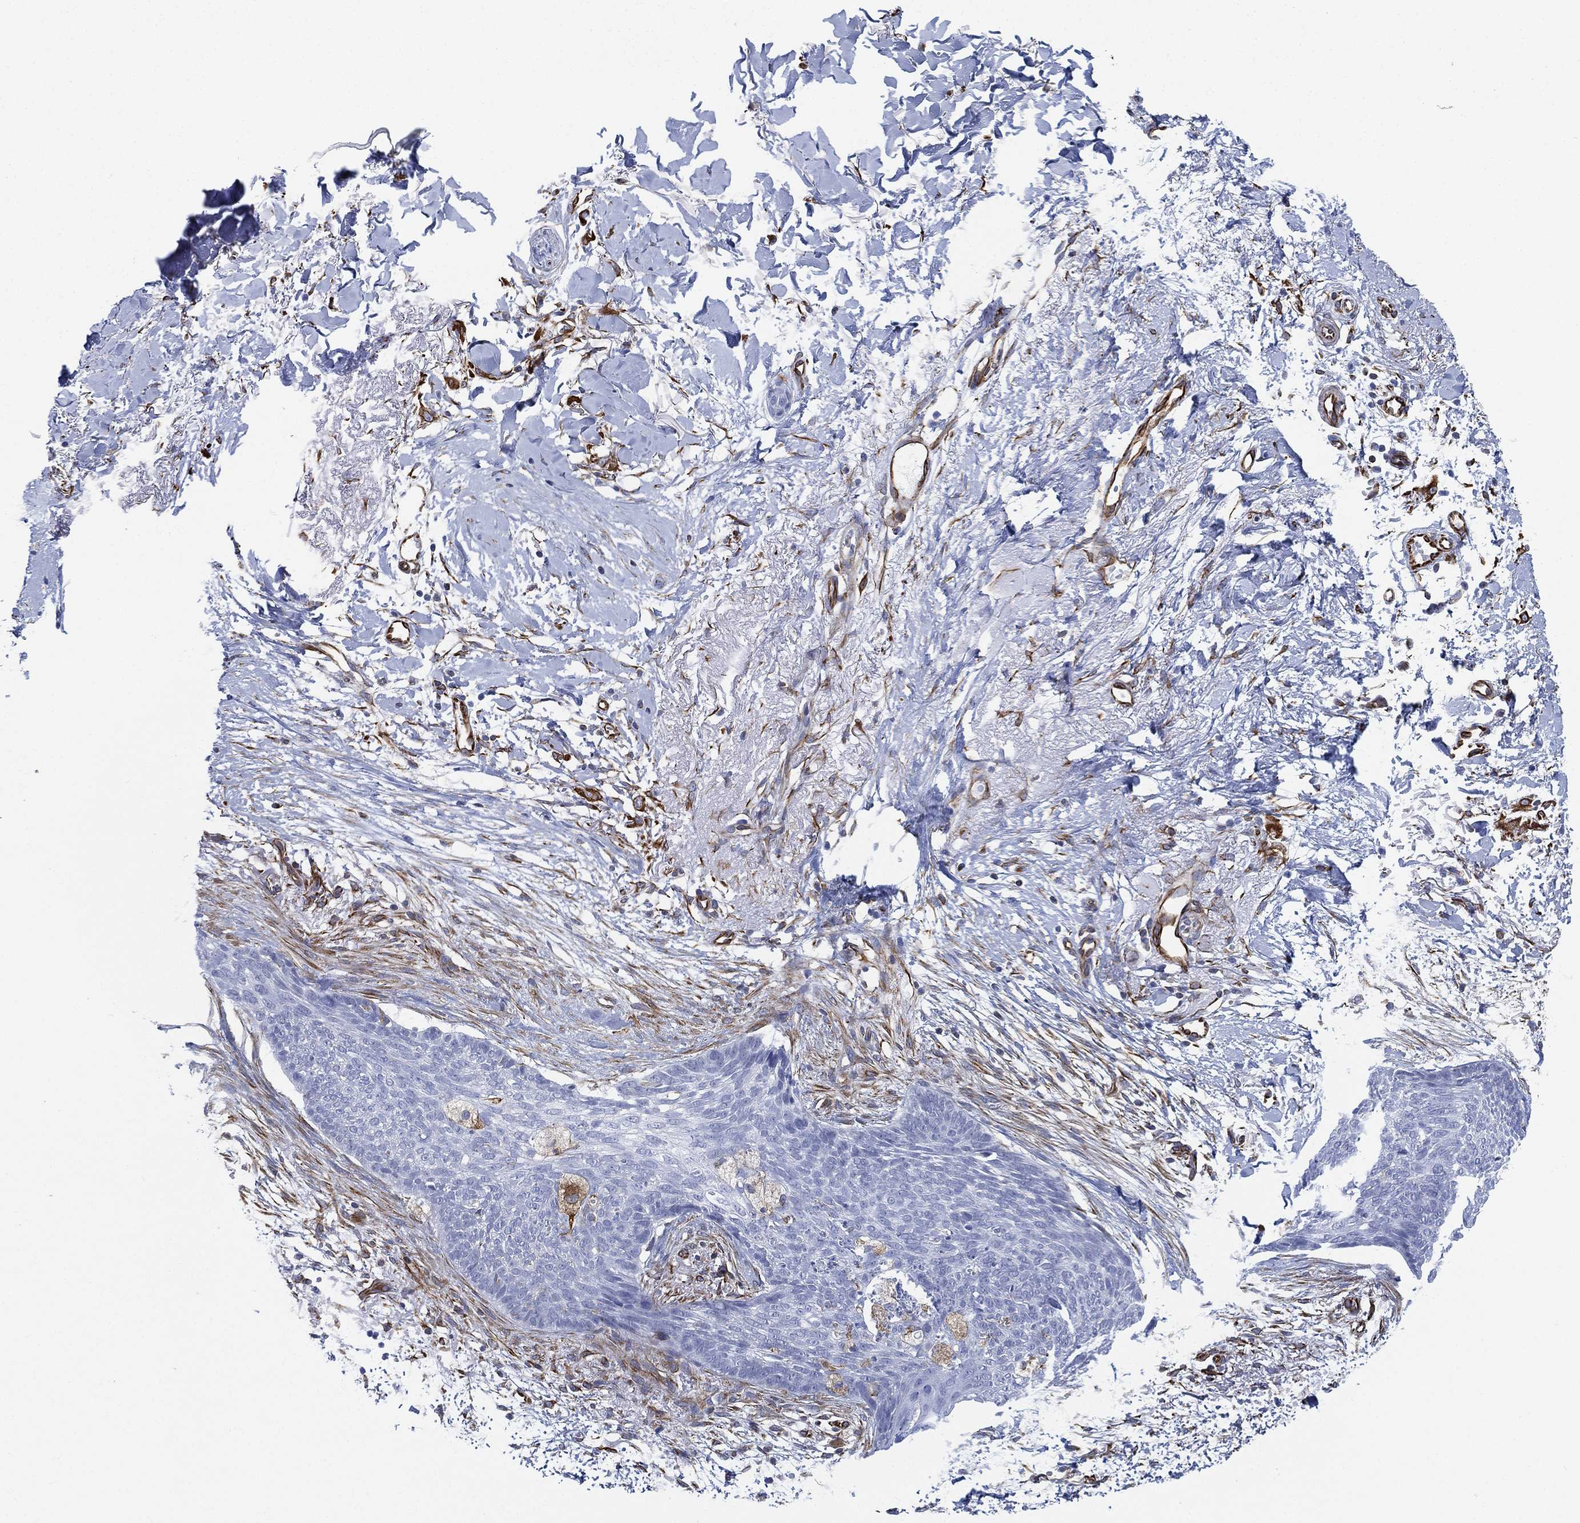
{"staining": {"intensity": "negative", "quantity": "none", "location": "none"}, "tissue": "skin cancer", "cell_type": "Tumor cells", "image_type": "cancer", "snomed": [{"axis": "morphology", "description": "Normal tissue, NOS"}, {"axis": "morphology", "description": "Basal cell carcinoma"}, {"axis": "topography", "description": "Skin"}], "caption": "Tumor cells show no significant protein positivity in skin cancer (basal cell carcinoma).", "gene": "PSKH2", "patient": {"sex": "male", "age": 84}}